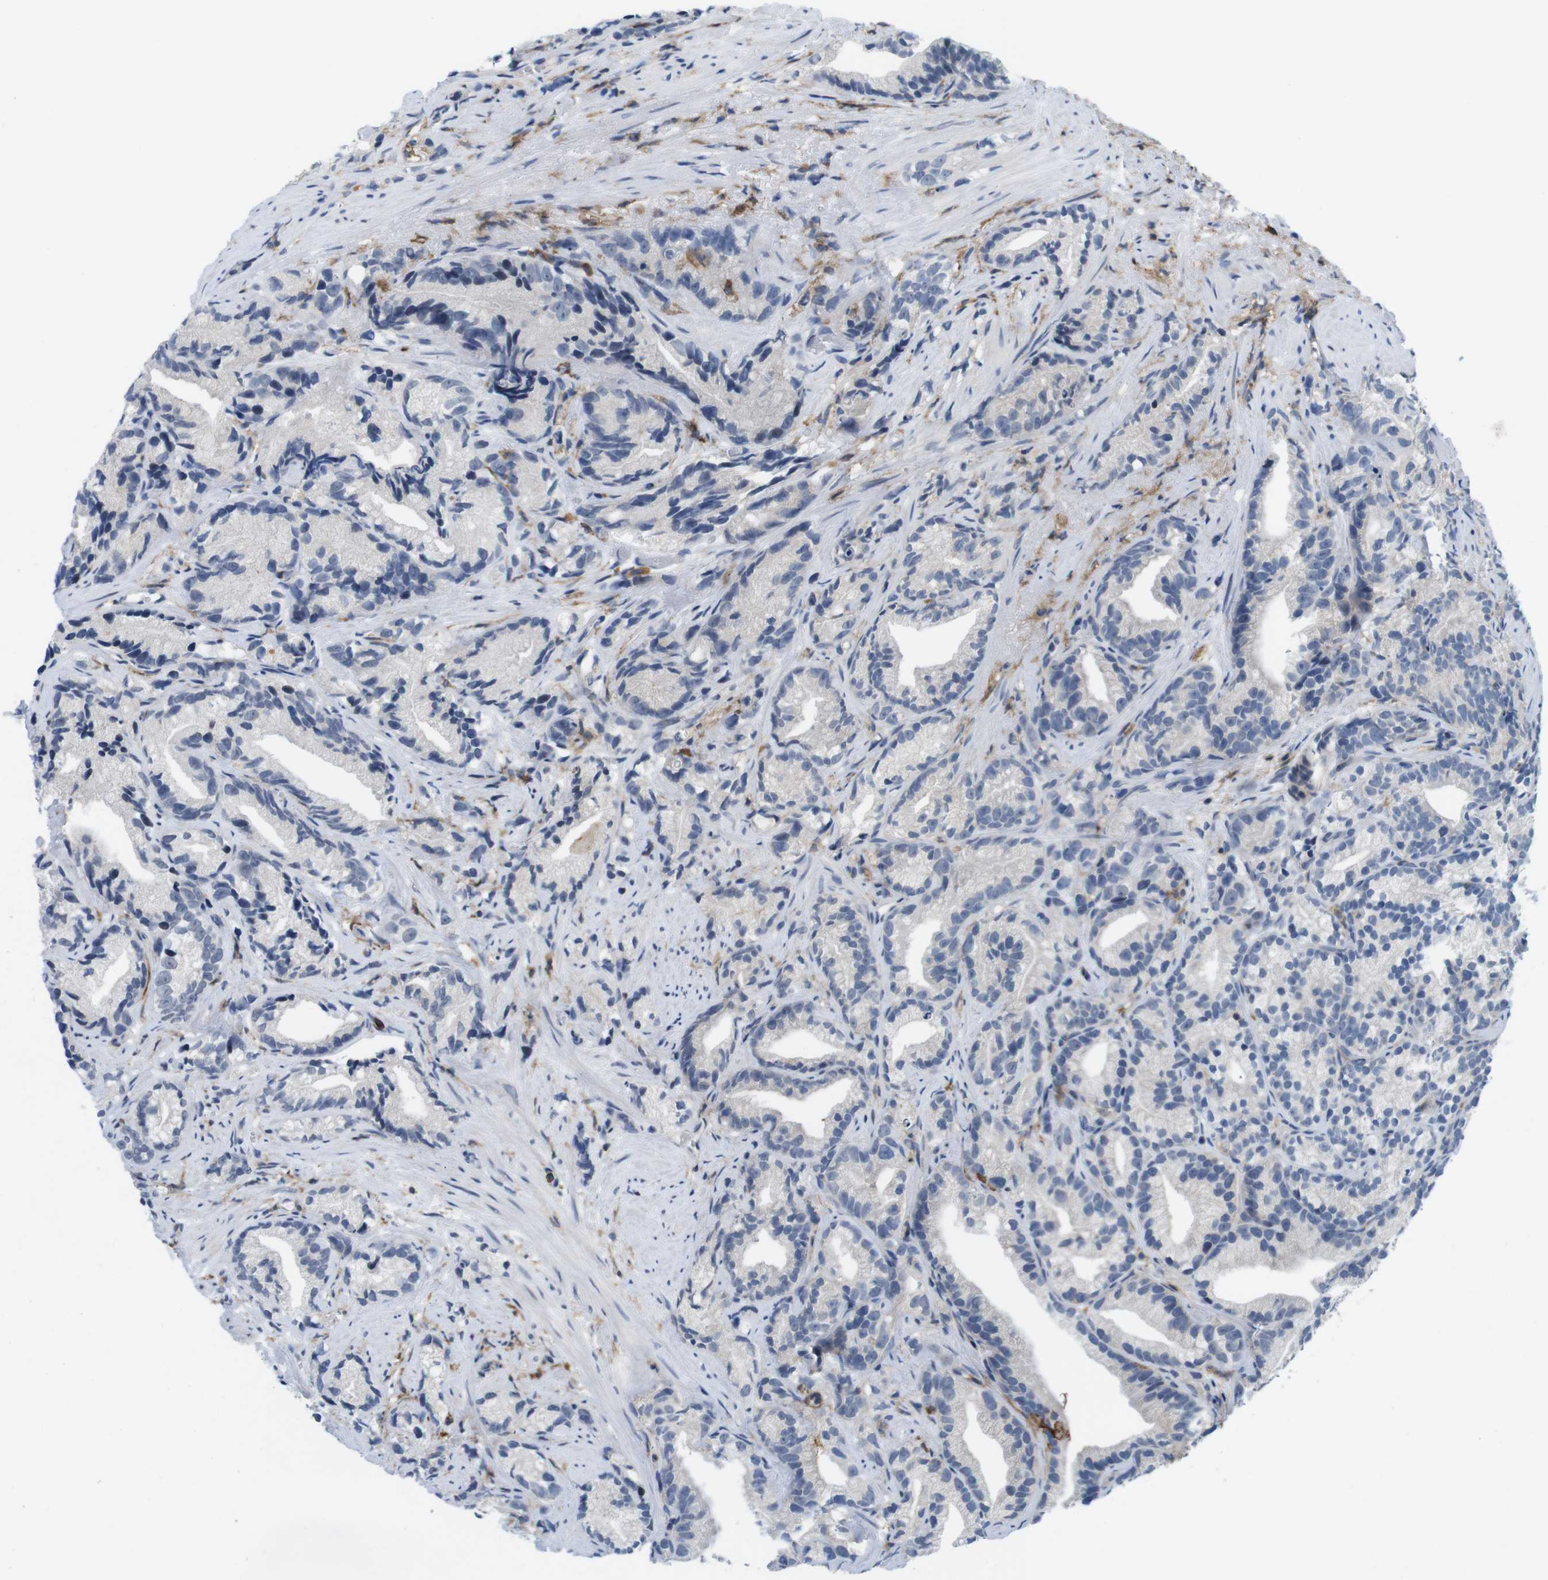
{"staining": {"intensity": "negative", "quantity": "none", "location": "none"}, "tissue": "prostate cancer", "cell_type": "Tumor cells", "image_type": "cancer", "snomed": [{"axis": "morphology", "description": "Adenocarcinoma, Low grade"}, {"axis": "topography", "description": "Prostate"}], "caption": "The IHC micrograph has no significant expression in tumor cells of prostate cancer tissue.", "gene": "CD300C", "patient": {"sex": "male", "age": 89}}